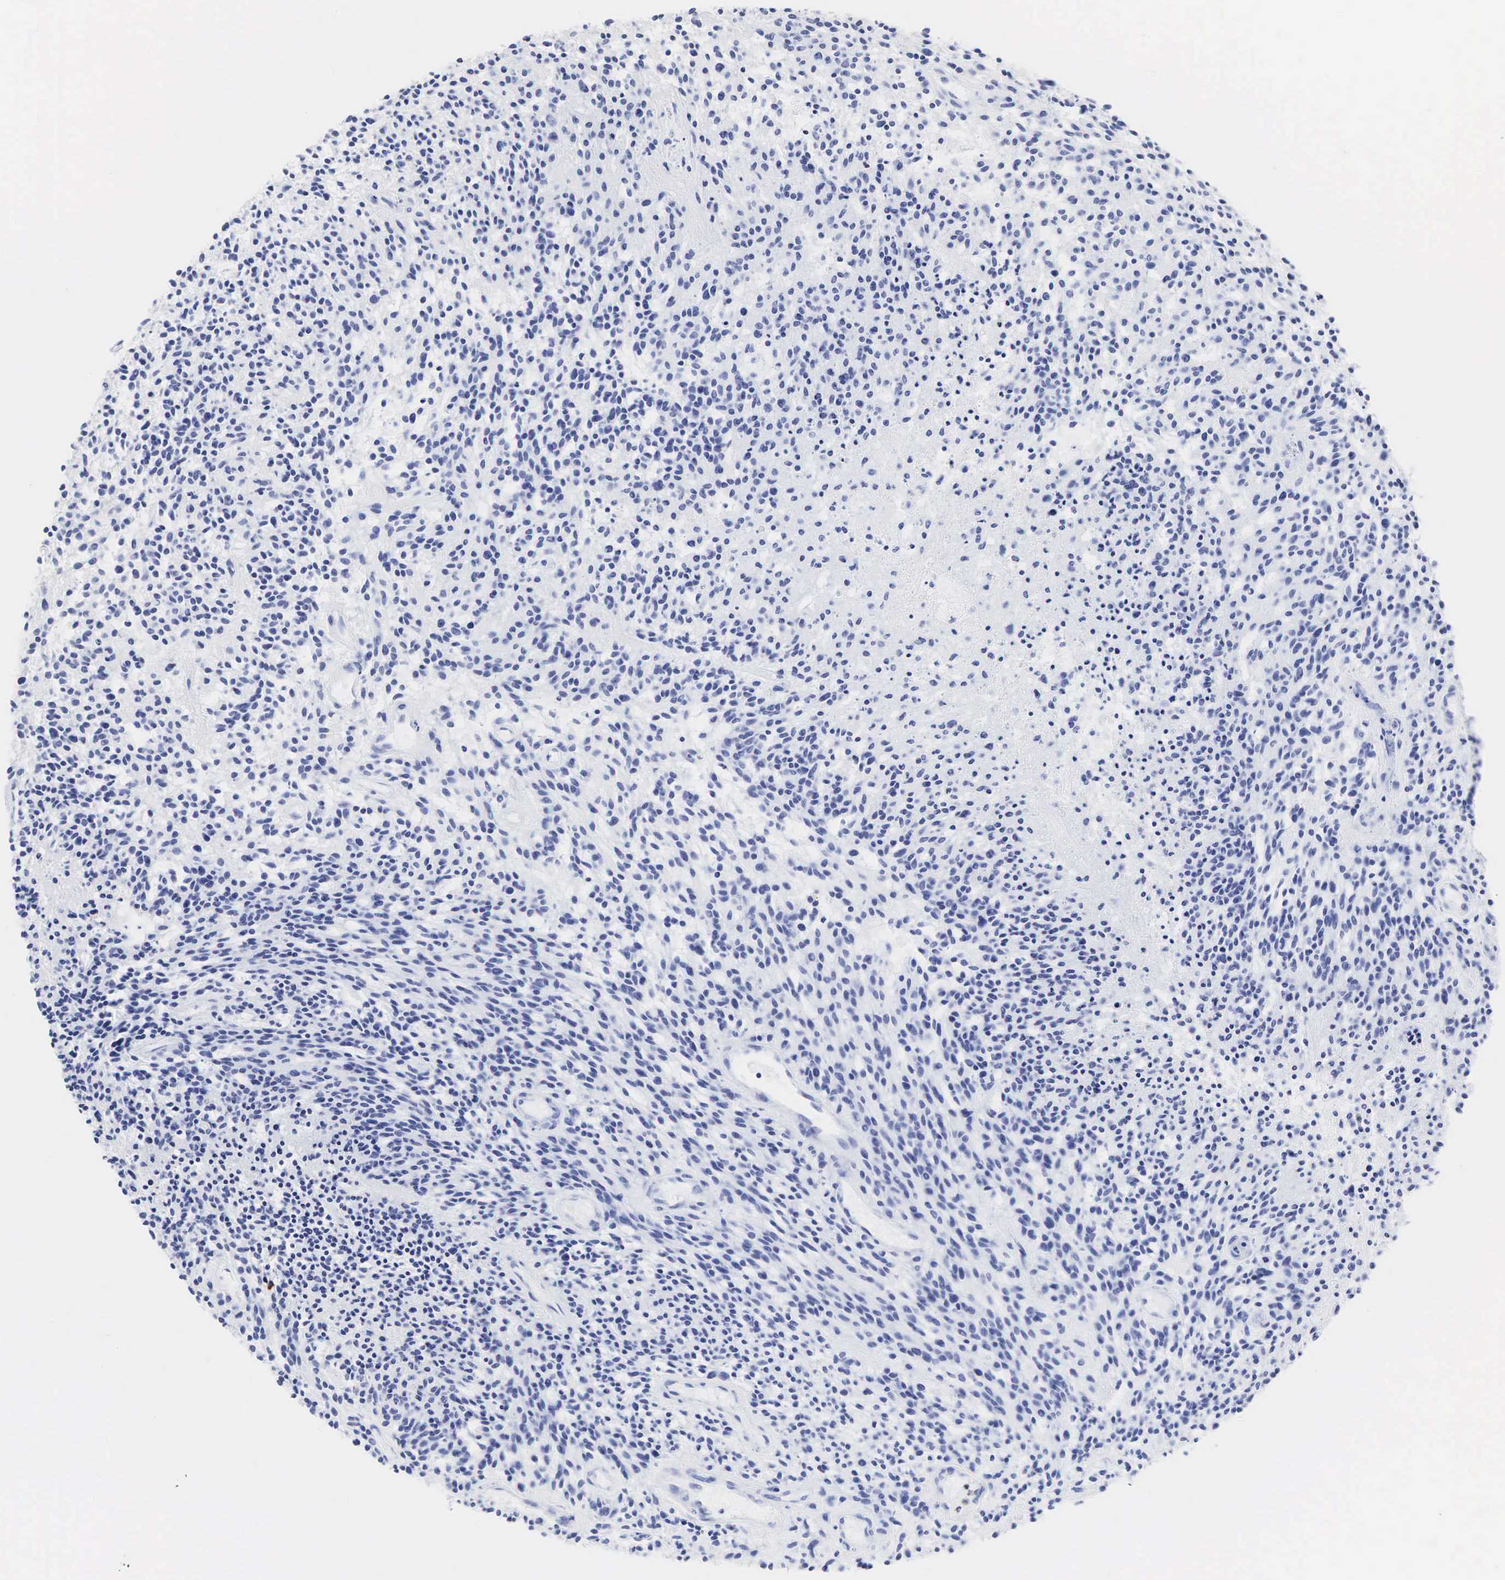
{"staining": {"intensity": "negative", "quantity": "none", "location": "none"}, "tissue": "glioma", "cell_type": "Tumor cells", "image_type": "cancer", "snomed": [{"axis": "morphology", "description": "Glioma, malignant, High grade"}, {"axis": "topography", "description": "Brain"}], "caption": "This photomicrograph is of glioma stained with immunohistochemistry (IHC) to label a protein in brown with the nuclei are counter-stained blue. There is no expression in tumor cells.", "gene": "LYZ", "patient": {"sex": "female", "age": 13}}